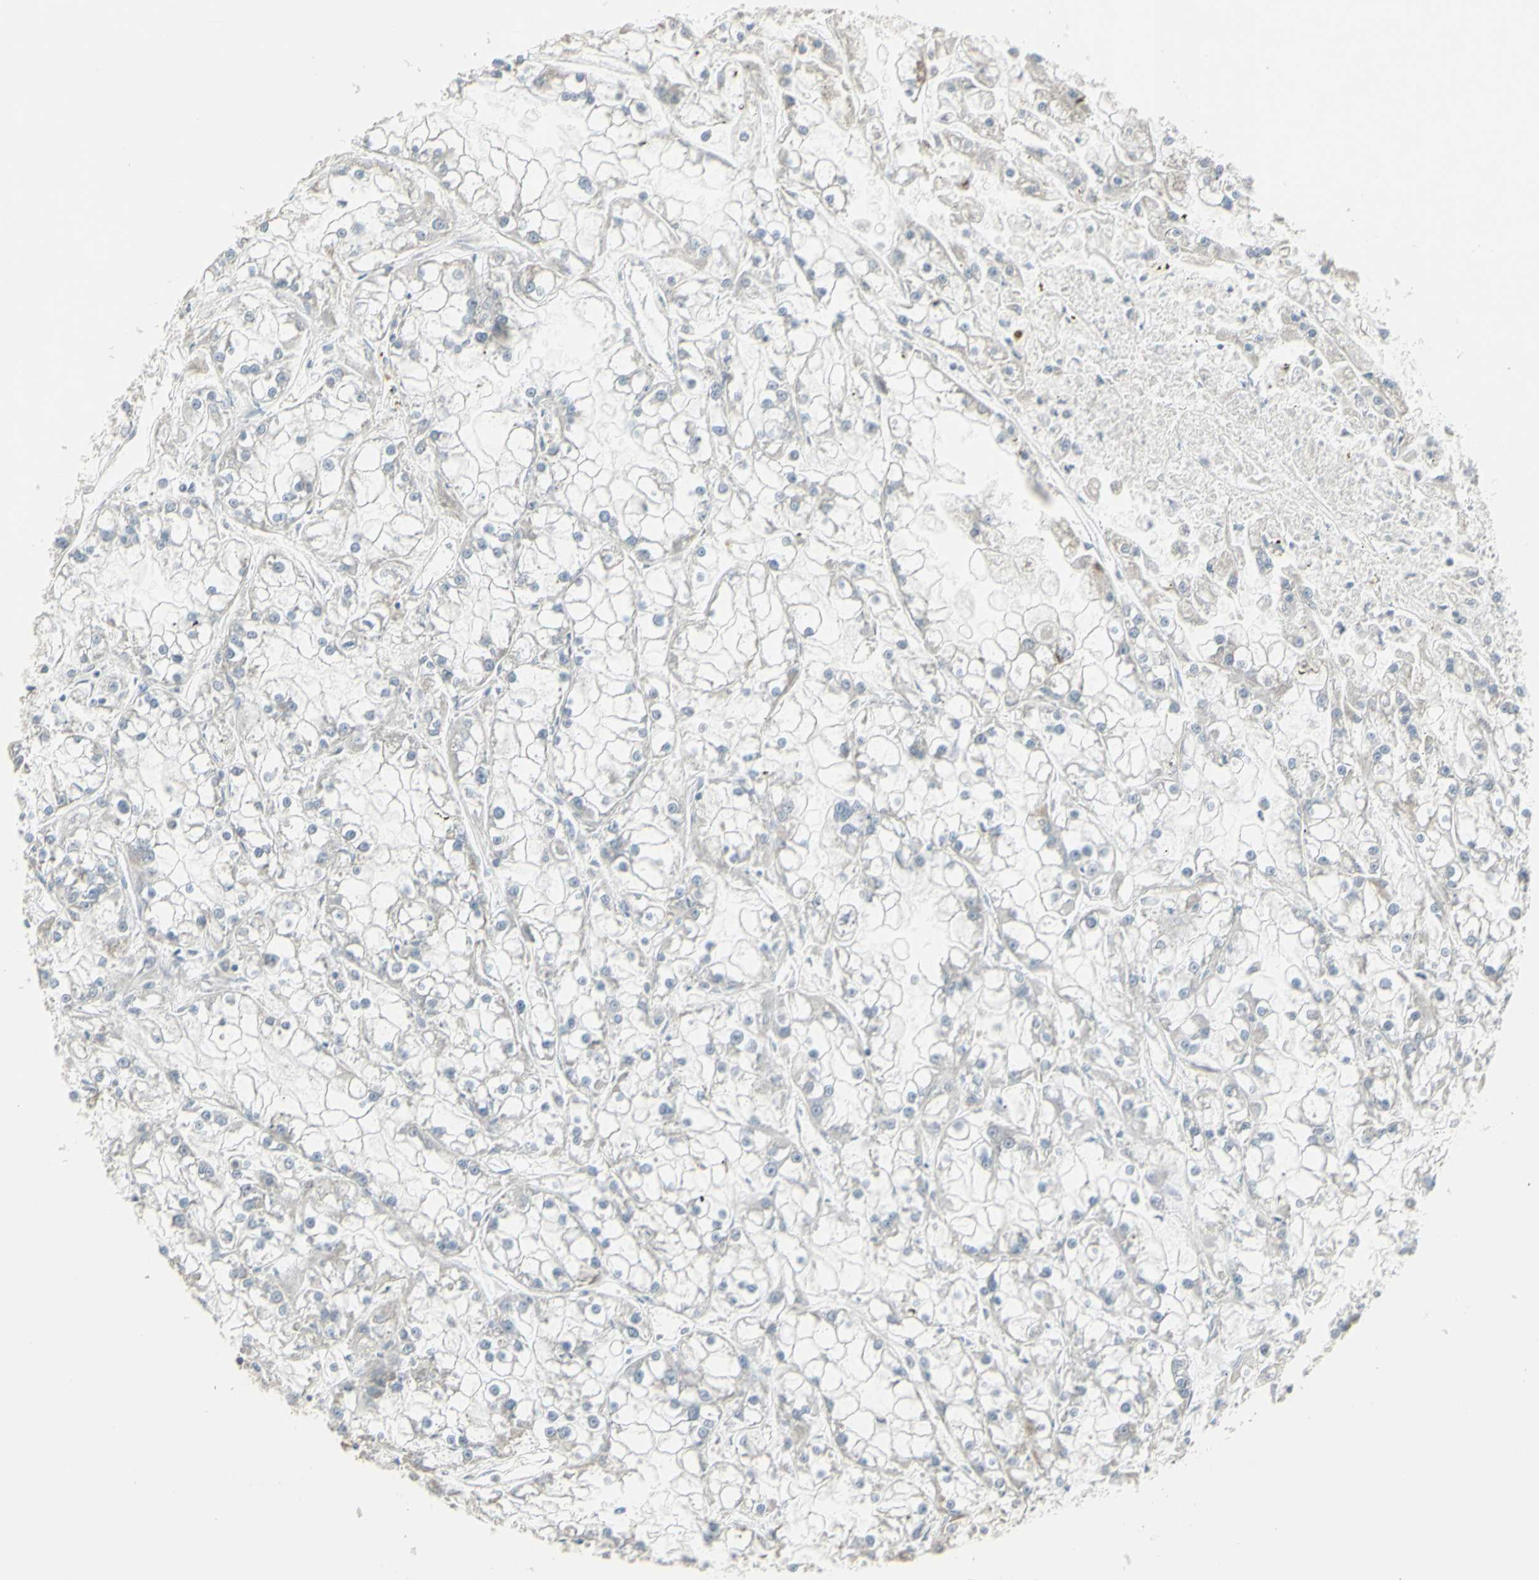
{"staining": {"intensity": "negative", "quantity": "none", "location": "none"}, "tissue": "renal cancer", "cell_type": "Tumor cells", "image_type": "cancer", "snomed": [{"axis": "morphology", "description": "Adenocarcinoma, NOS"}, {"axis": "topography", "description": "Kidney"}], "caption": "Tumor cells are negative for protein expression in human adenocarcinoma (renal). Nuclei are stained in blue.", "gene": "SAMSN1", "patient": {"sex": "female", "age": 52}}